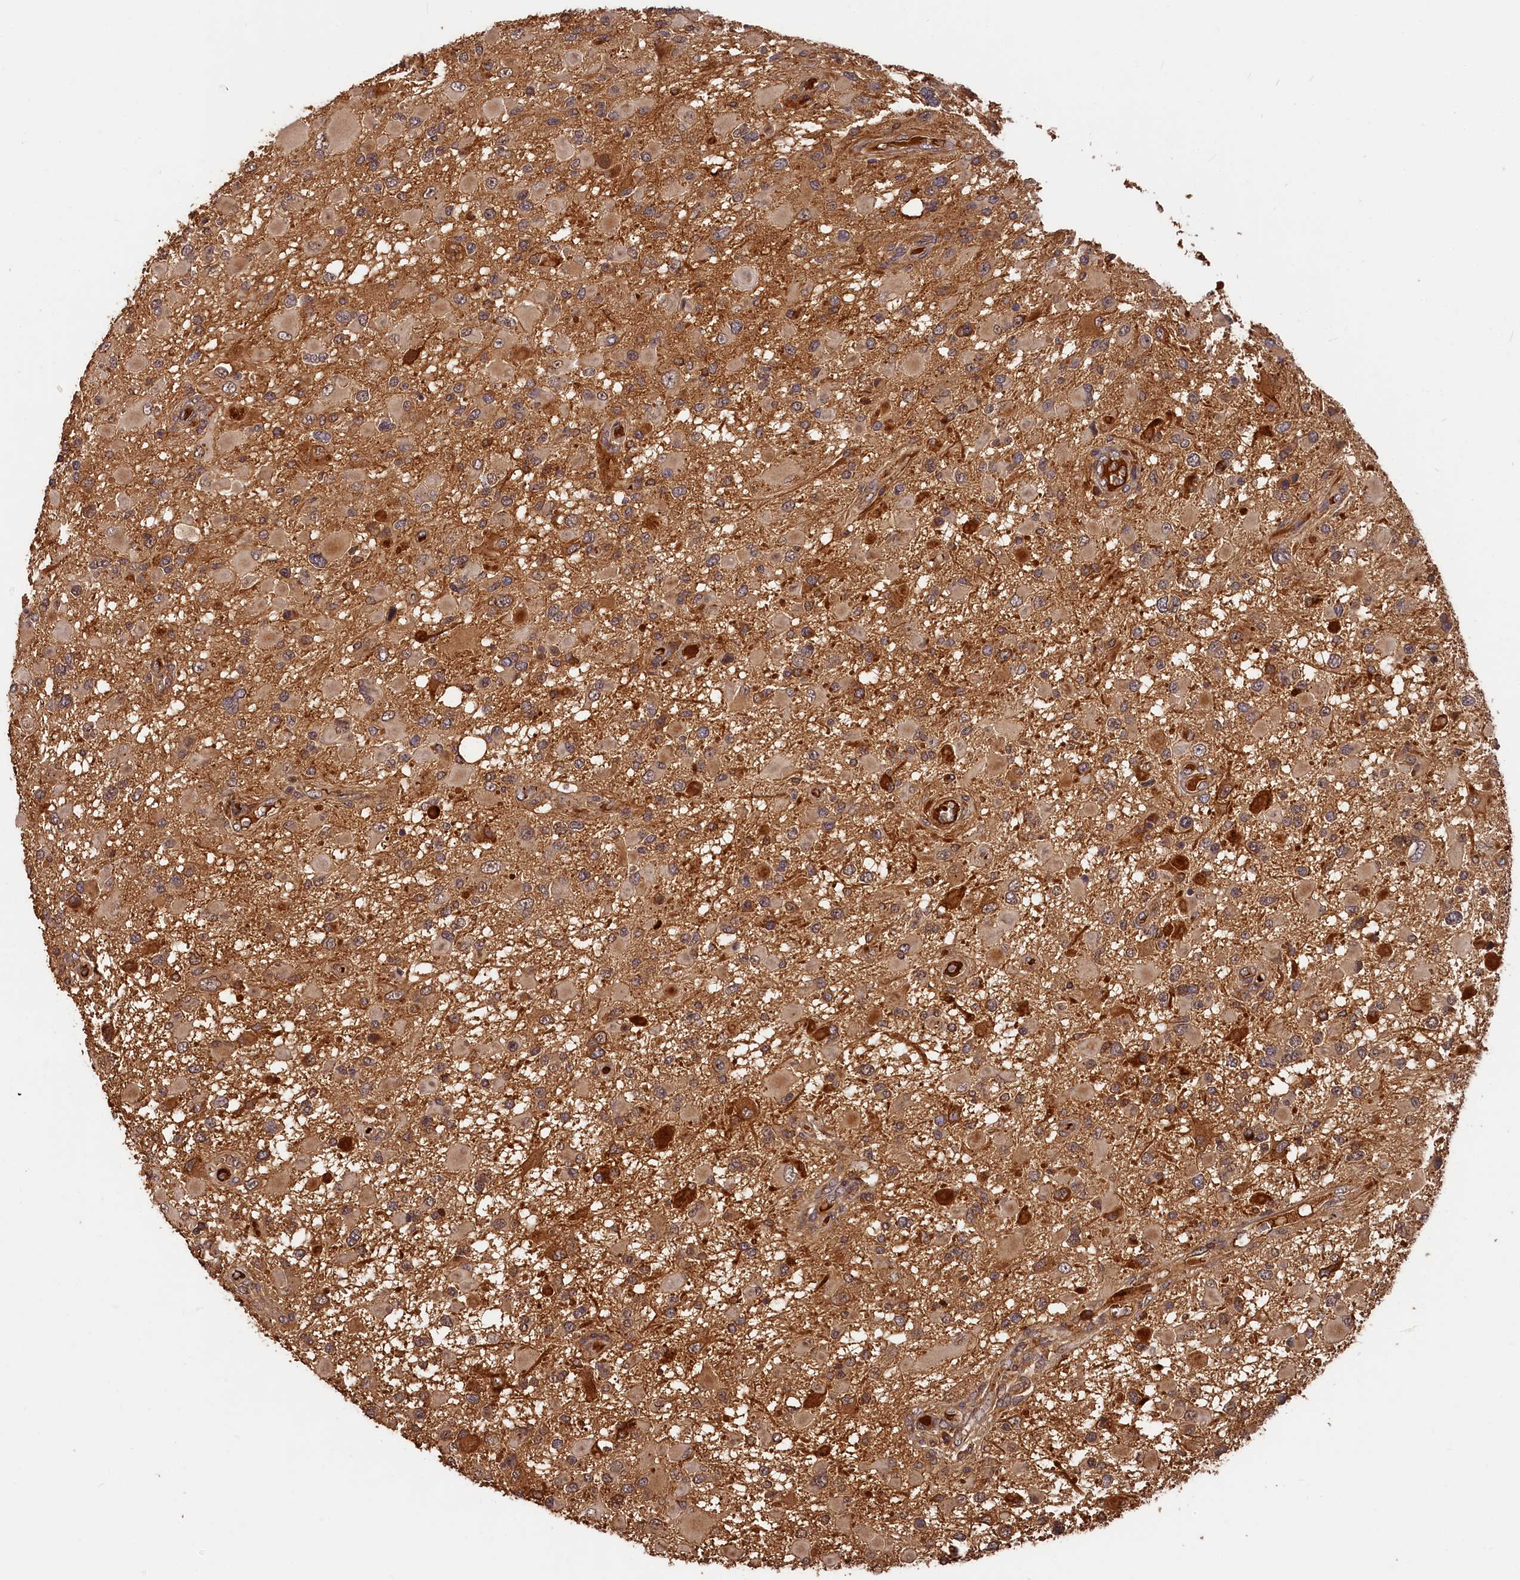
{"staining": {"intensity": "weak", "quantity": "25%-75%", "location": "cytoplasmic/membranous"}, "tissue": "glioma", "cell_type": "Tumor cells", "image_type": "cancer", "snomed": [{"axis": "morphology", "description": "Glioma, malignant, High grade"}, {"axis": "topography", "description": "Brain"}], "caption": "Immunohistochemistry (DAB) staining of human glioma demonstrates weak cytoplasmic/membranous protein positivity in about 25%-75% of tumor cells.", "gene": "ITIH1", "patient": {"sex": "male", "age": 53}}